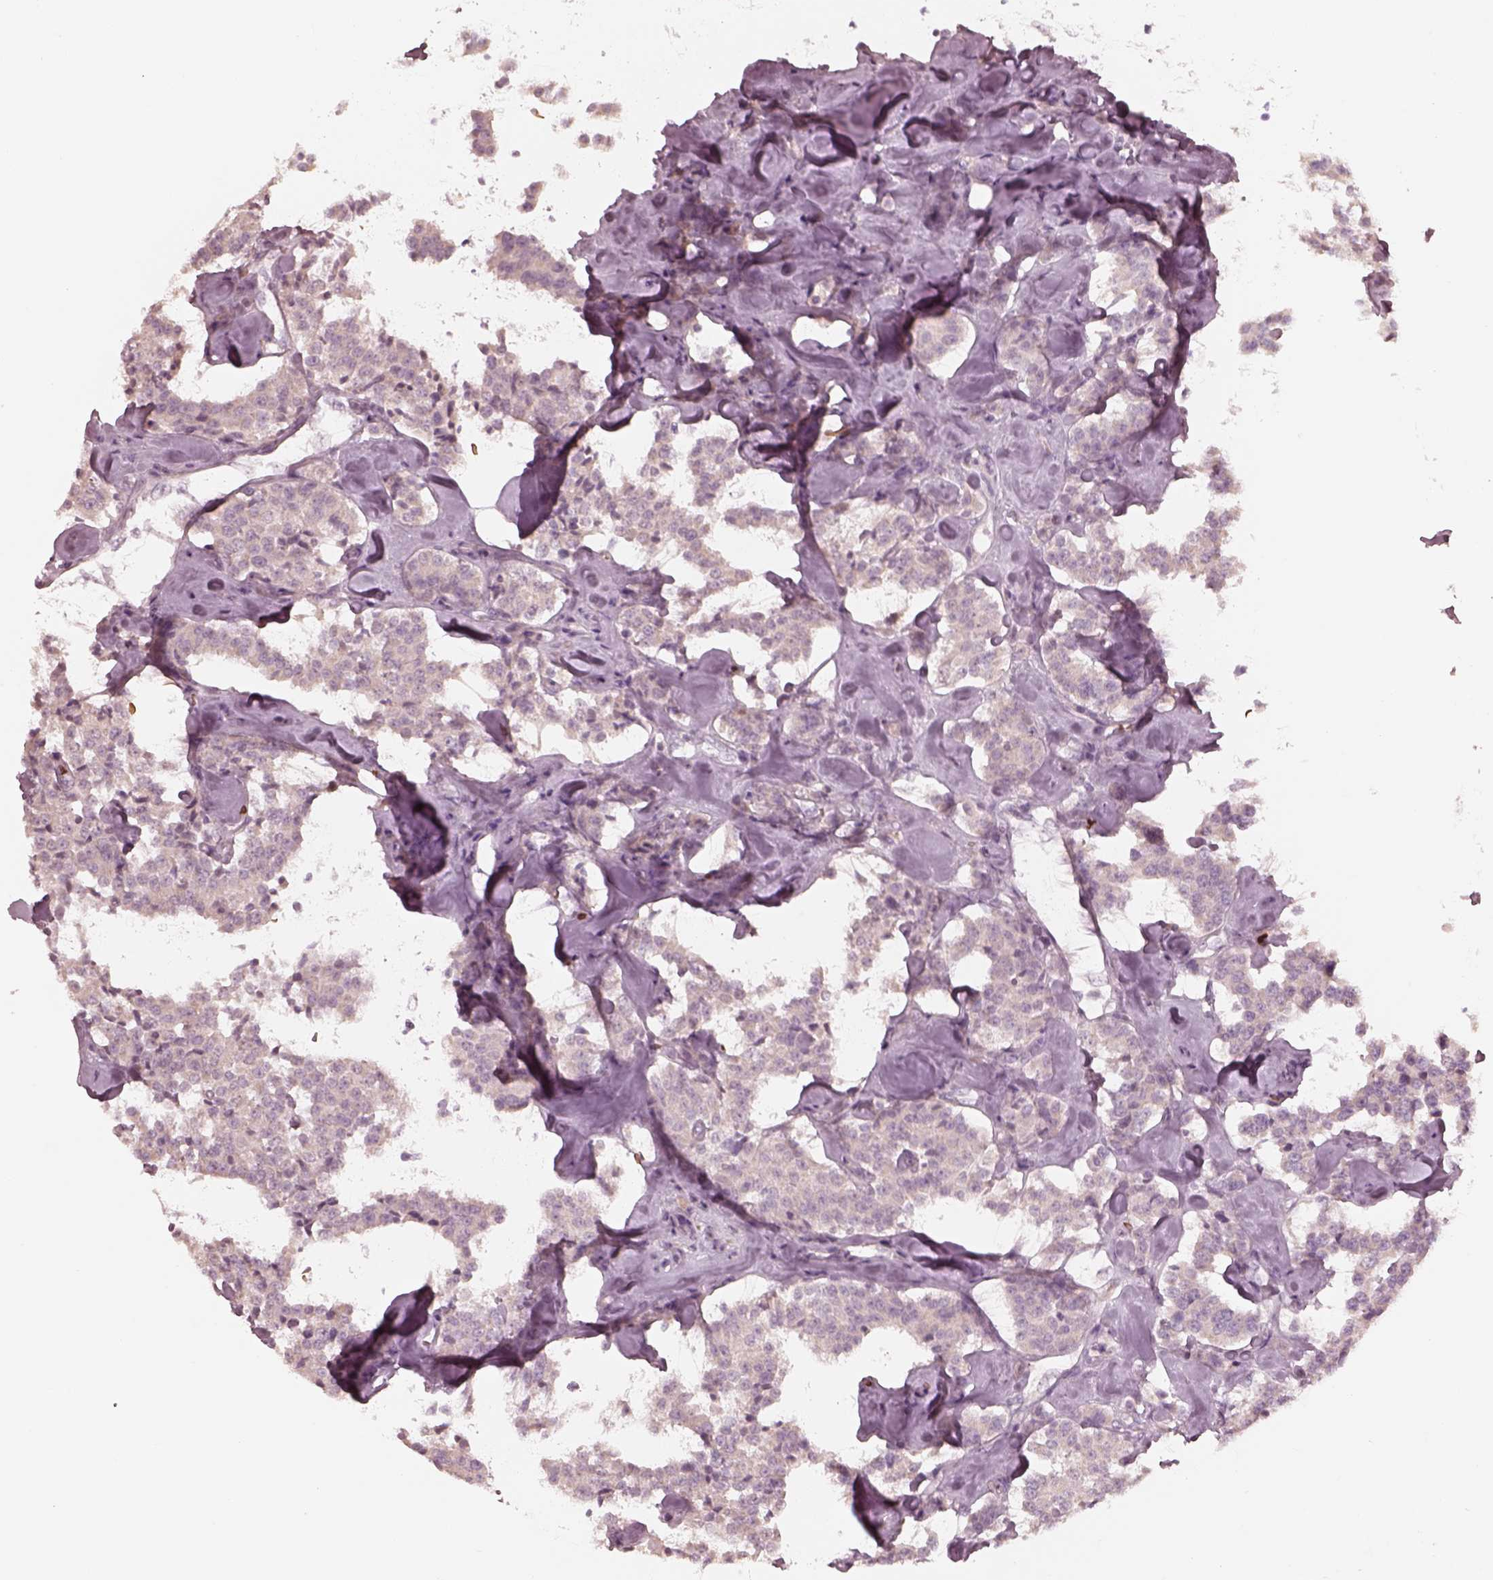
{"staining": {"intensity": "negative", "quantity": "none", "location": "none"}, "tissue": "carcinoid", "cell_type": "Tumor cells", "image_type": "cancer", "snomed": [{"axis": "morphology", "description": "Carcinoid, malignant, NOS"}, {"axis": "topography", "description": "Pancreas"}], "caption": "DAB immunohistochemical staining of carcinoid exhibits no significant positivity in tumor cells.", "gene": "ANKLE1", "patient": {"sex": "male", "age": 41}}